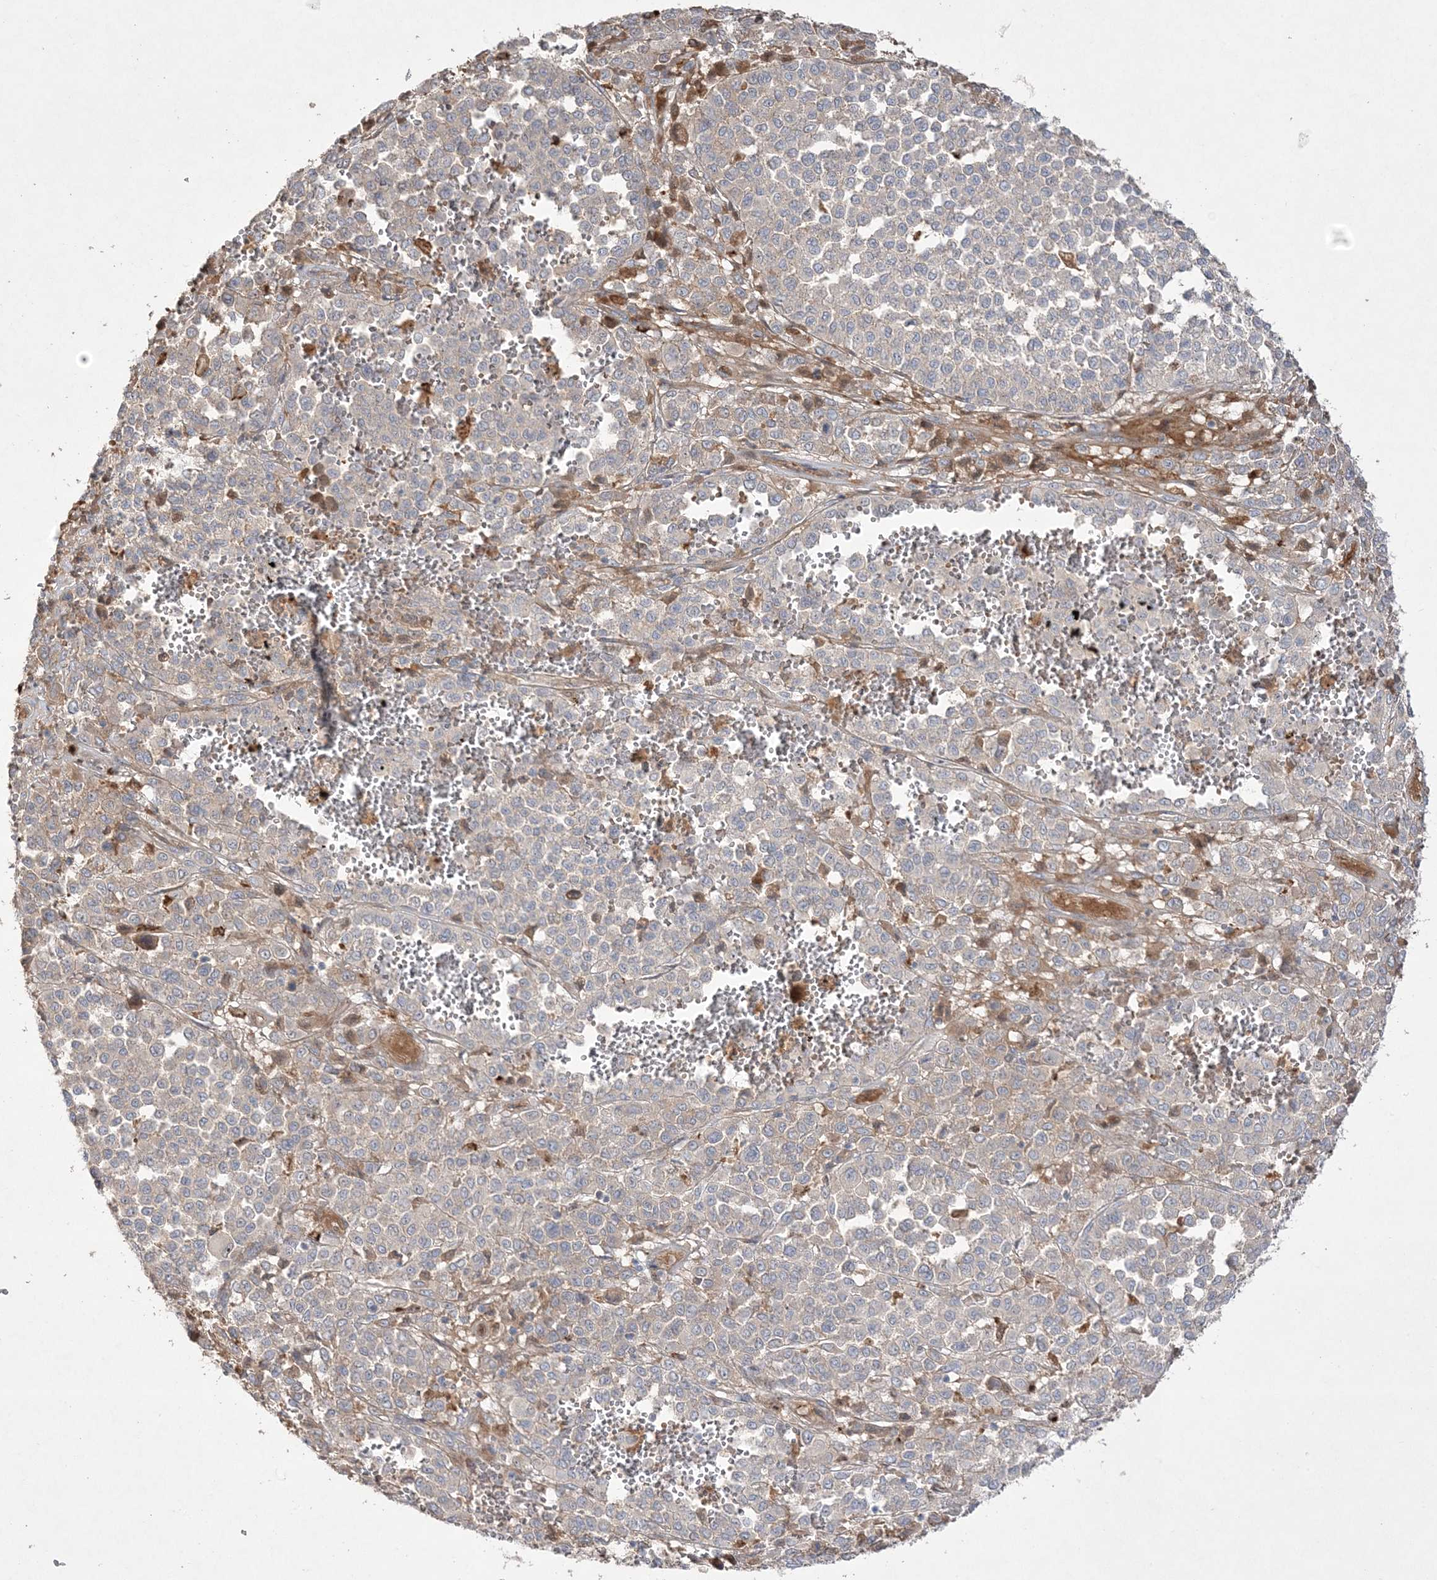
{"staining": {"intensity": "negative", "quantity": "none", "location": "none"}, "tissue": "melanoma", "cell_type": "Tumor cells", "image_type": "cancer", "snomed": [{"axis": "morphology", "description": "Malignant melanoma, Metastatic site"}, {"axis": "topography", "description": "Pancreas"}], "caption": "A micrograph of human melanoma is negative for staining in tumor cells.", "gene": "NOP16", "patient": {"sex": "female", "age": 30}}